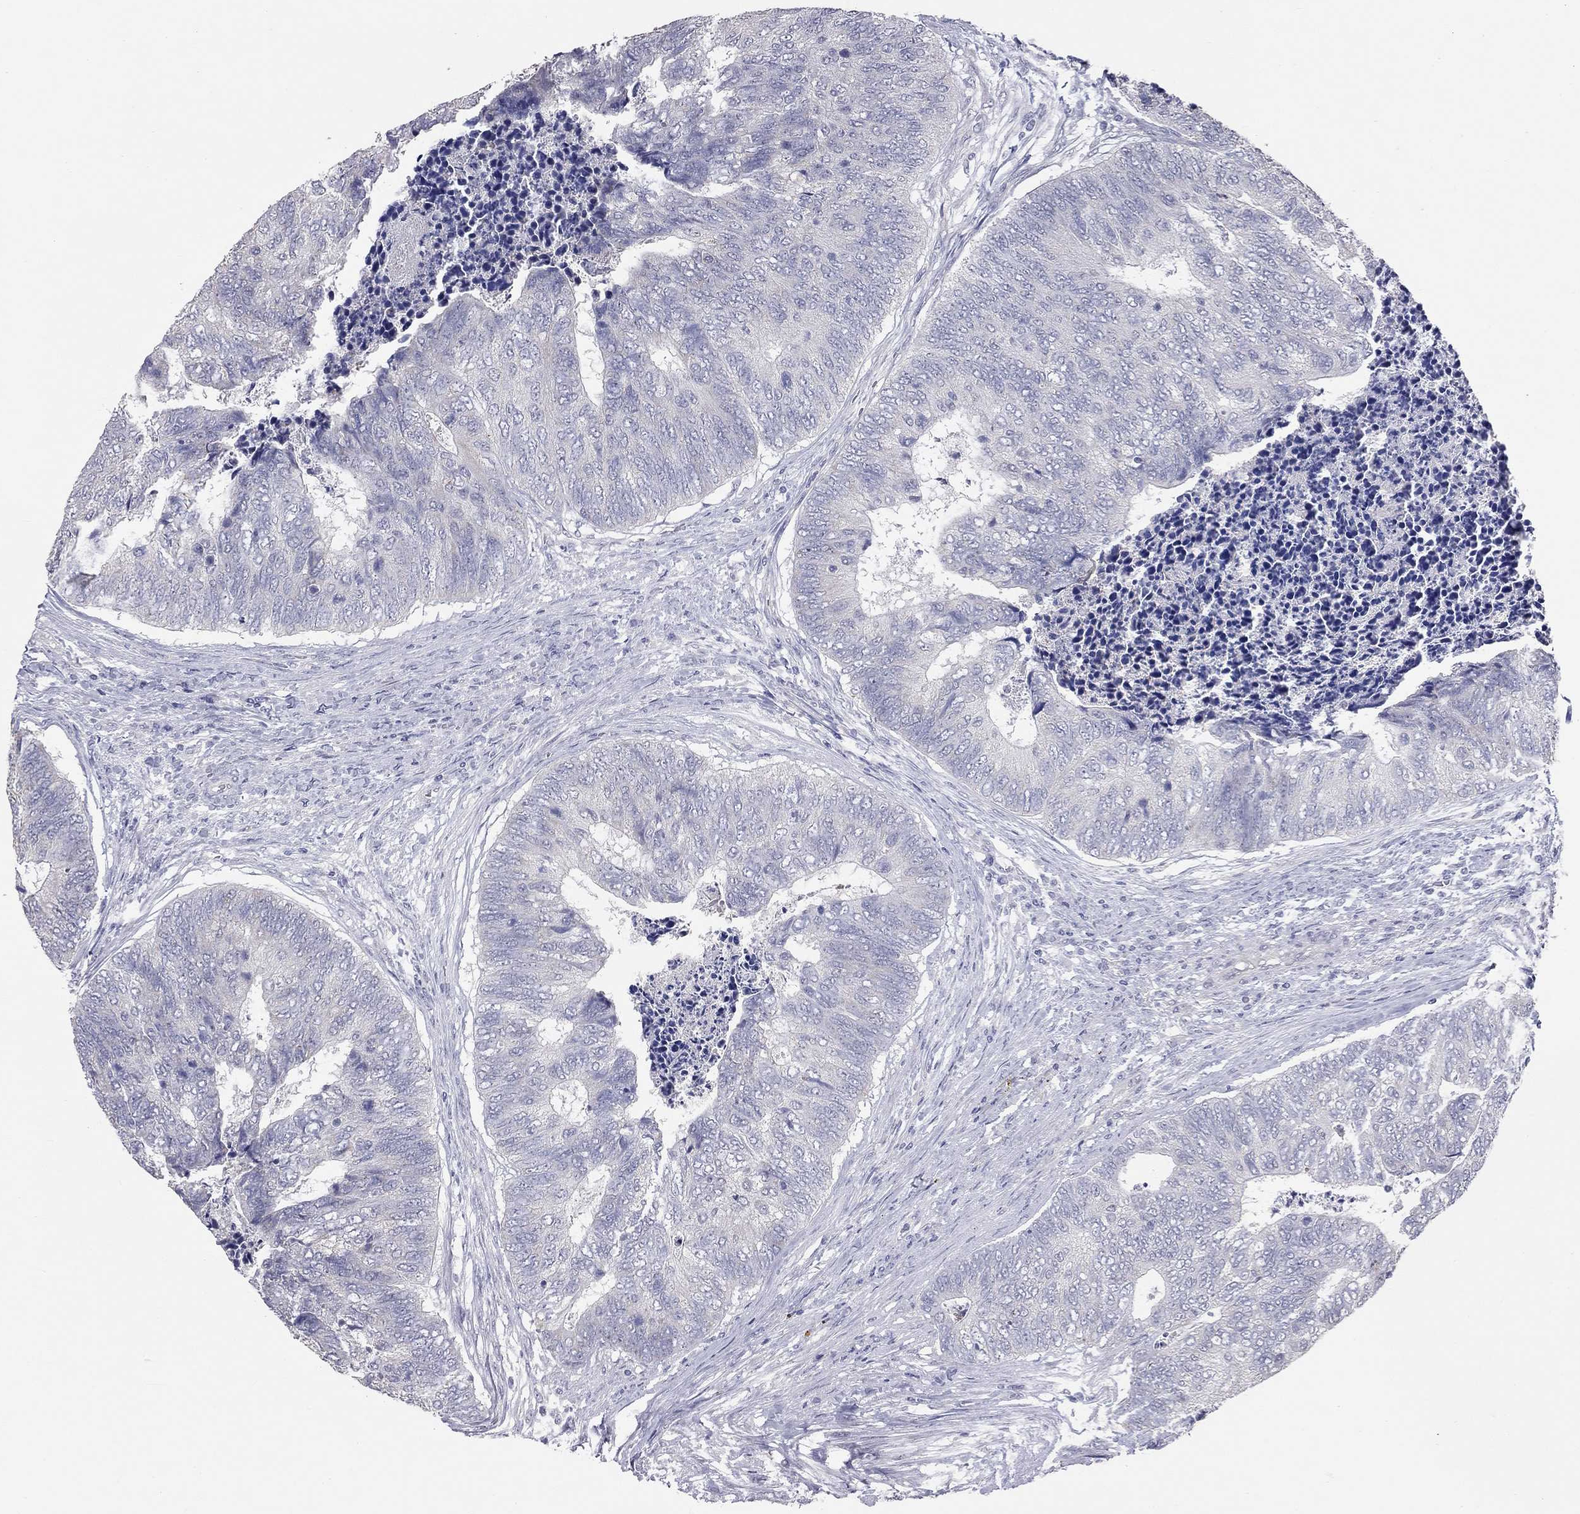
{"staining": {"intensity": "weak", "quantity": "25%-75%", "location": "cytoplasmic/membranous"}, "tissue": "colorectal cancer", "cell_type": "Tumor cells", "image_type": "cancer", "snomed": [{"axis": "morphology", "description": "Adenocarcinoma, NOS"}, {"axis": "topography", "description": "Colon"}], "caption": "About 25%-75% of tumor cells in human adenocarcinoma (colorectal) display weak cytoplasmic/membranous protein staining as visualized by brown immunohistochemical staining.", "gene": "SHOC2", "patient": {"sex": "female", "age": 67}}